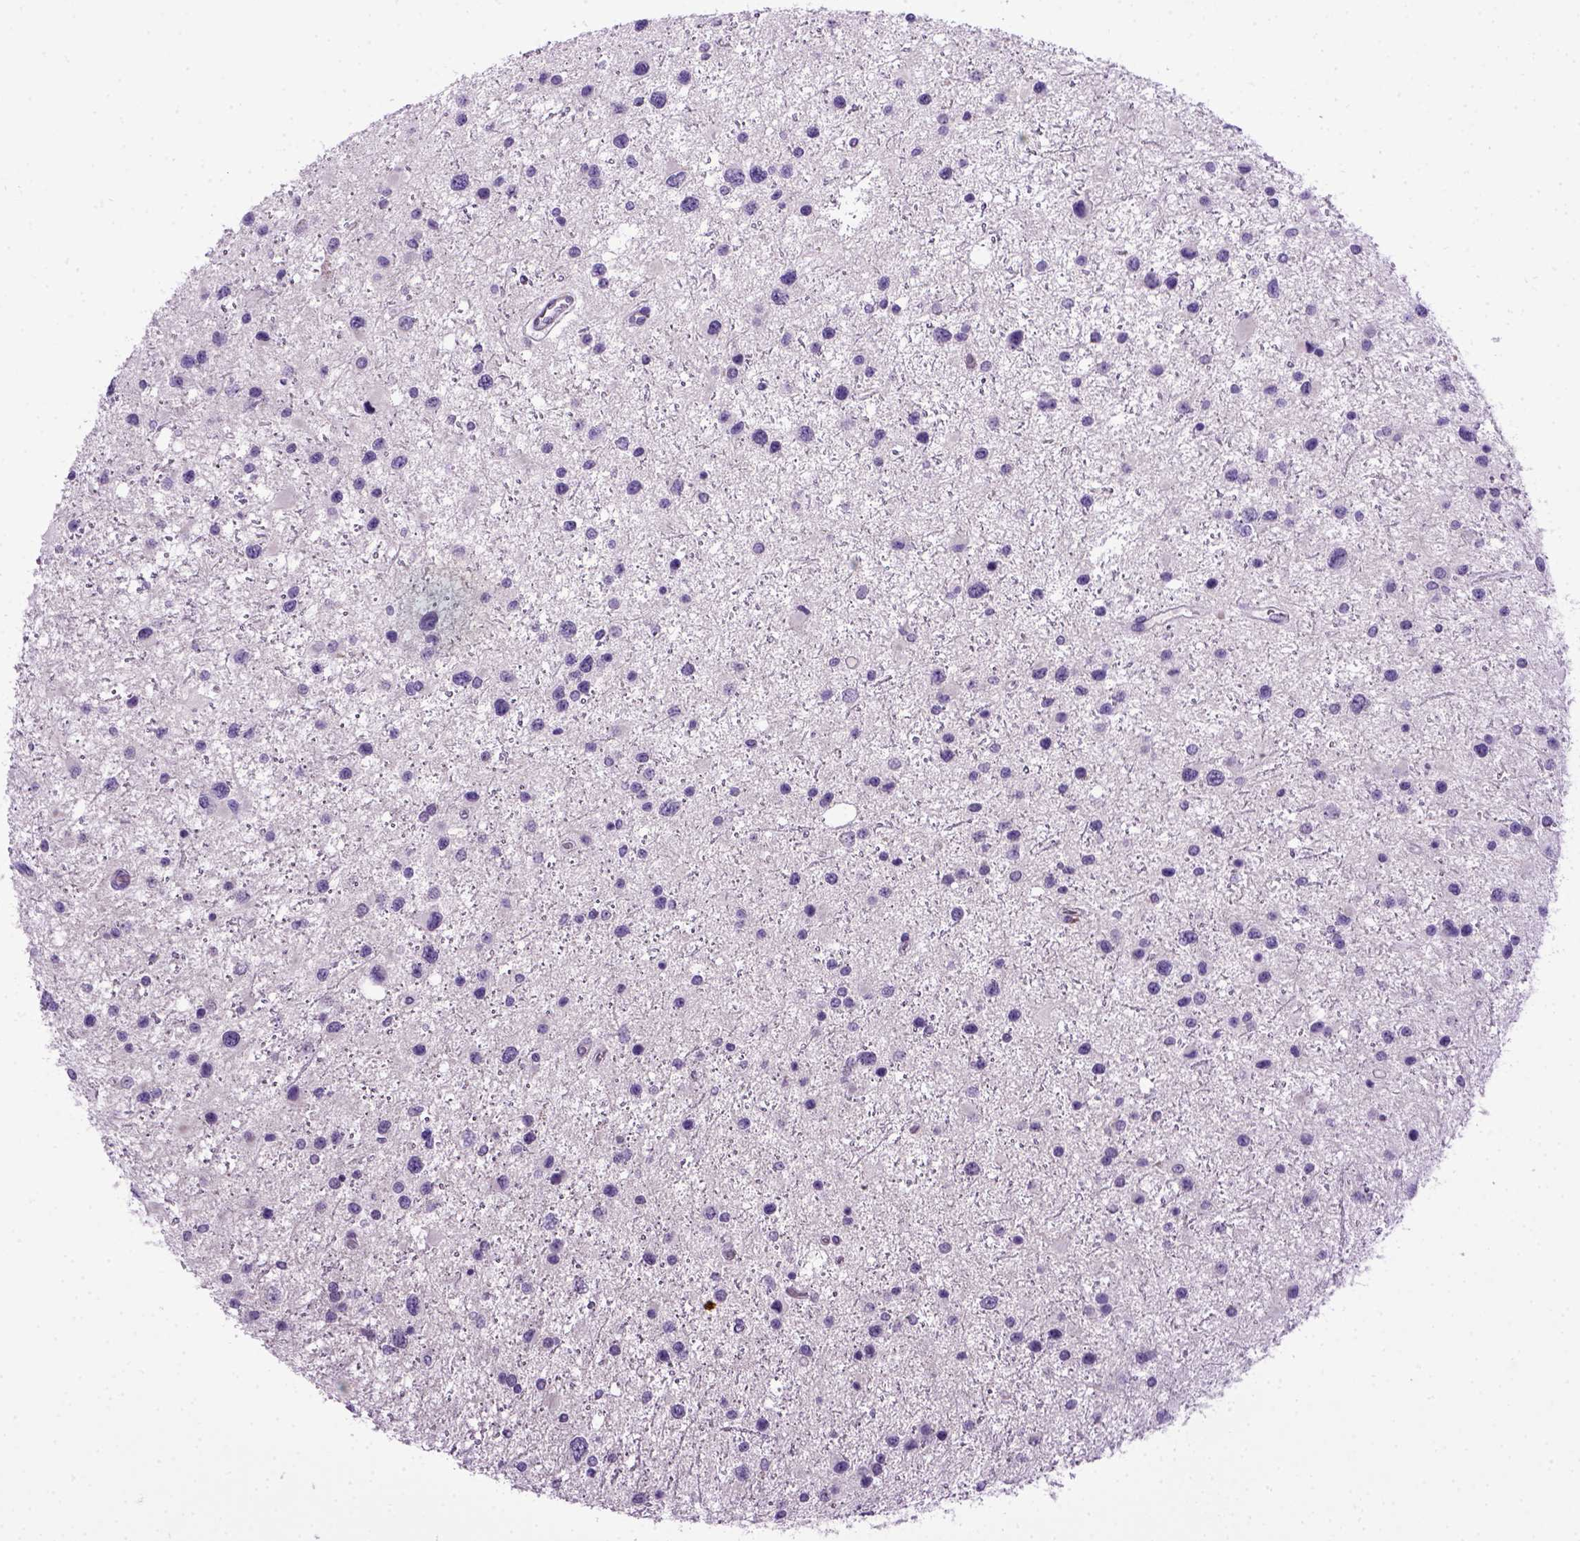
{"staining": {"intensity": "negative", "quantity": "none", "location": "none"}, "tissue": "glioma", "cell_type": "Tumor cells", "image_type": "cancer", "snomed": [{"axis": "morphology", "description": "Glioma, malignant, Low grade"}, {"axis": "topography", "description": "Brain"}], "caption": "Protein analysis of glioma demonstrates no significant expression in tumor cells.", "gene": "CDH1", "patient": {"sex": "female", "age": 32}}